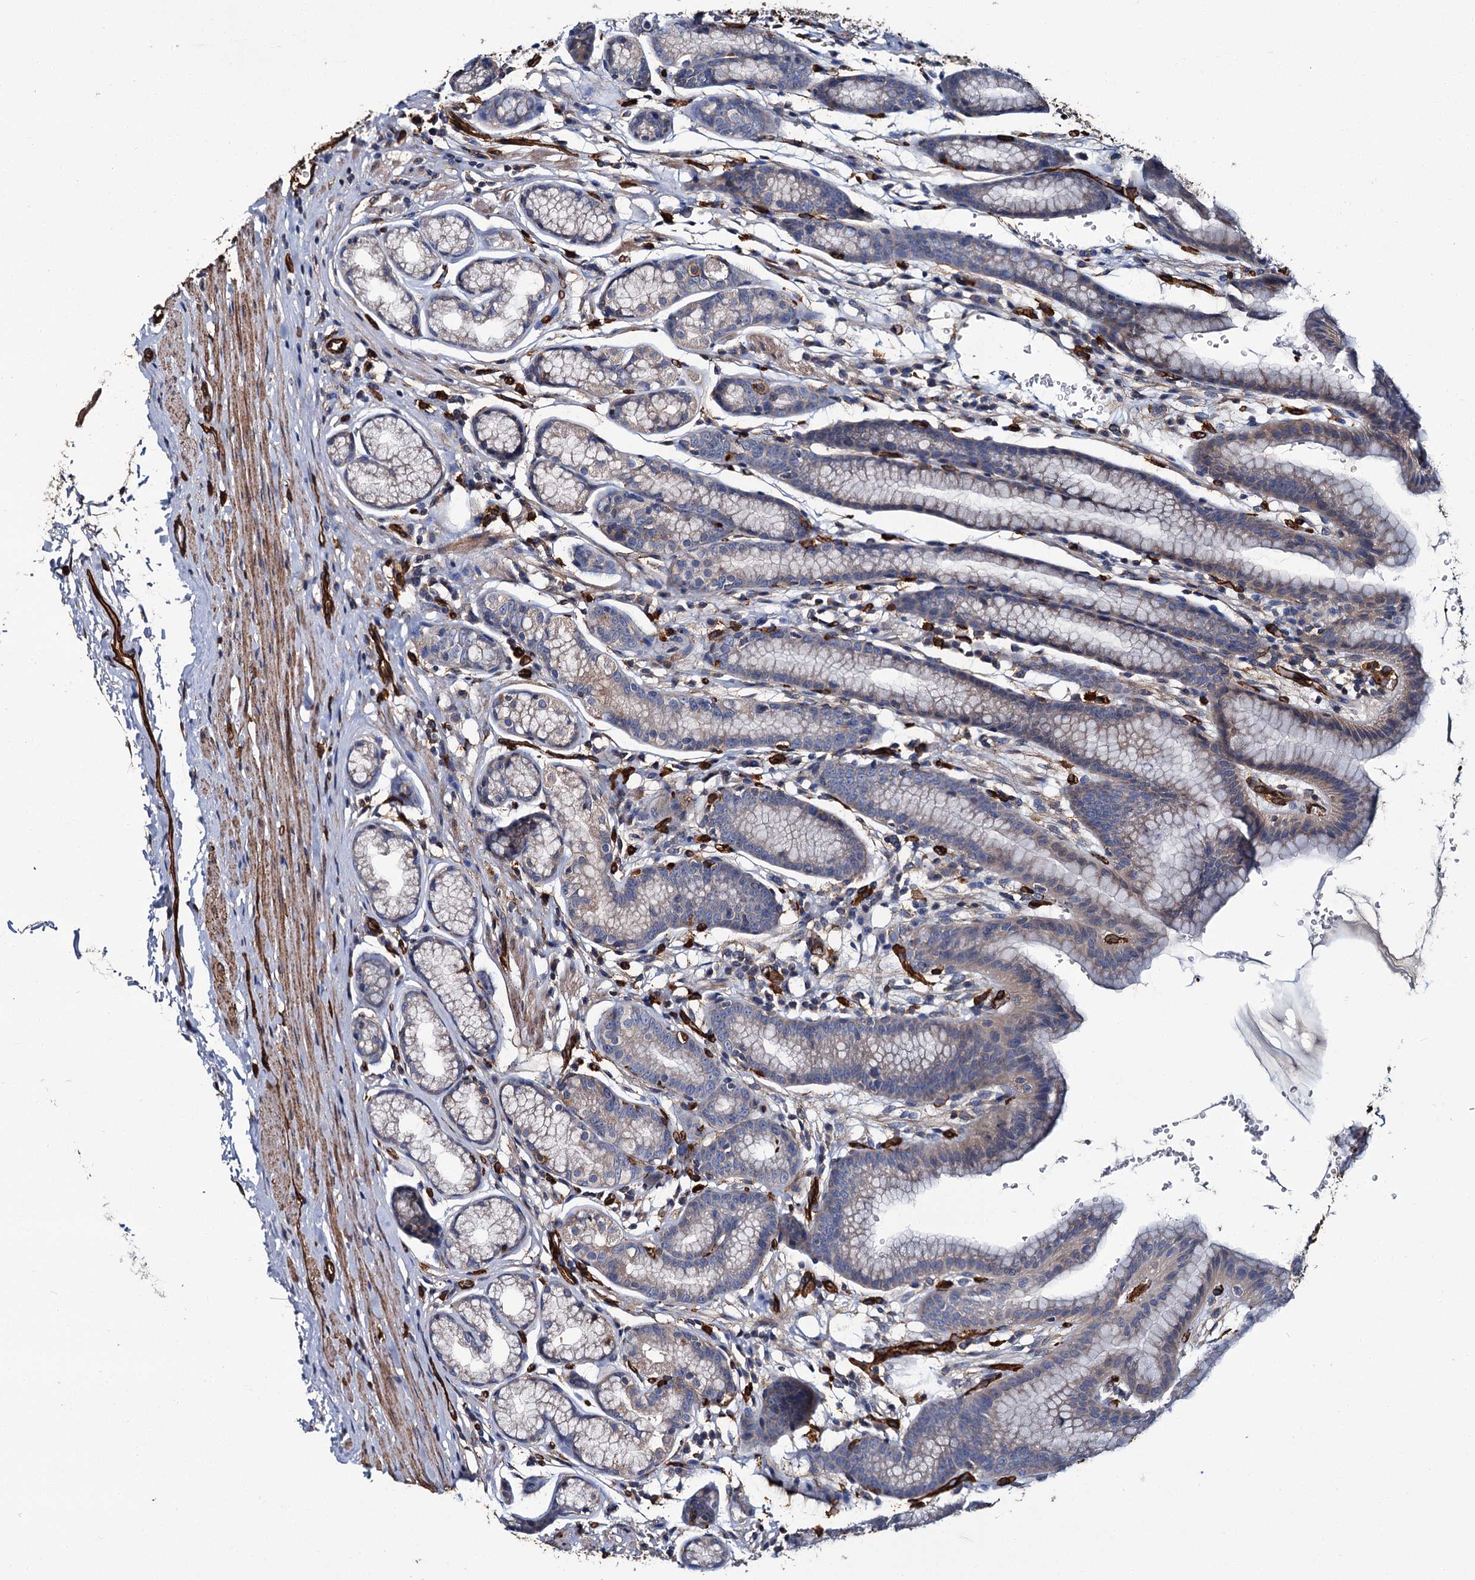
{"staining": {"intensity": "weak", "quantity": "25%-75%", "location": "cytoplasmic/membranous"}, "tissue": "stomach", "cell_type": "Glandular cells", "image_type": "normal", "snomed": [{"axis": "morphology", "description": "Normal tissue, NOS"}, {"axis": "topography", "description": "Stomach"}], "caption": "Immunohistochemical staining of unremarkable stomach exhibits weak cytoplasmic/membranous protein positivity in approximately 25%-75% of glandular cells.", "gene": "CACNA1C", "patient": {"sex": "male", "age": 42}}